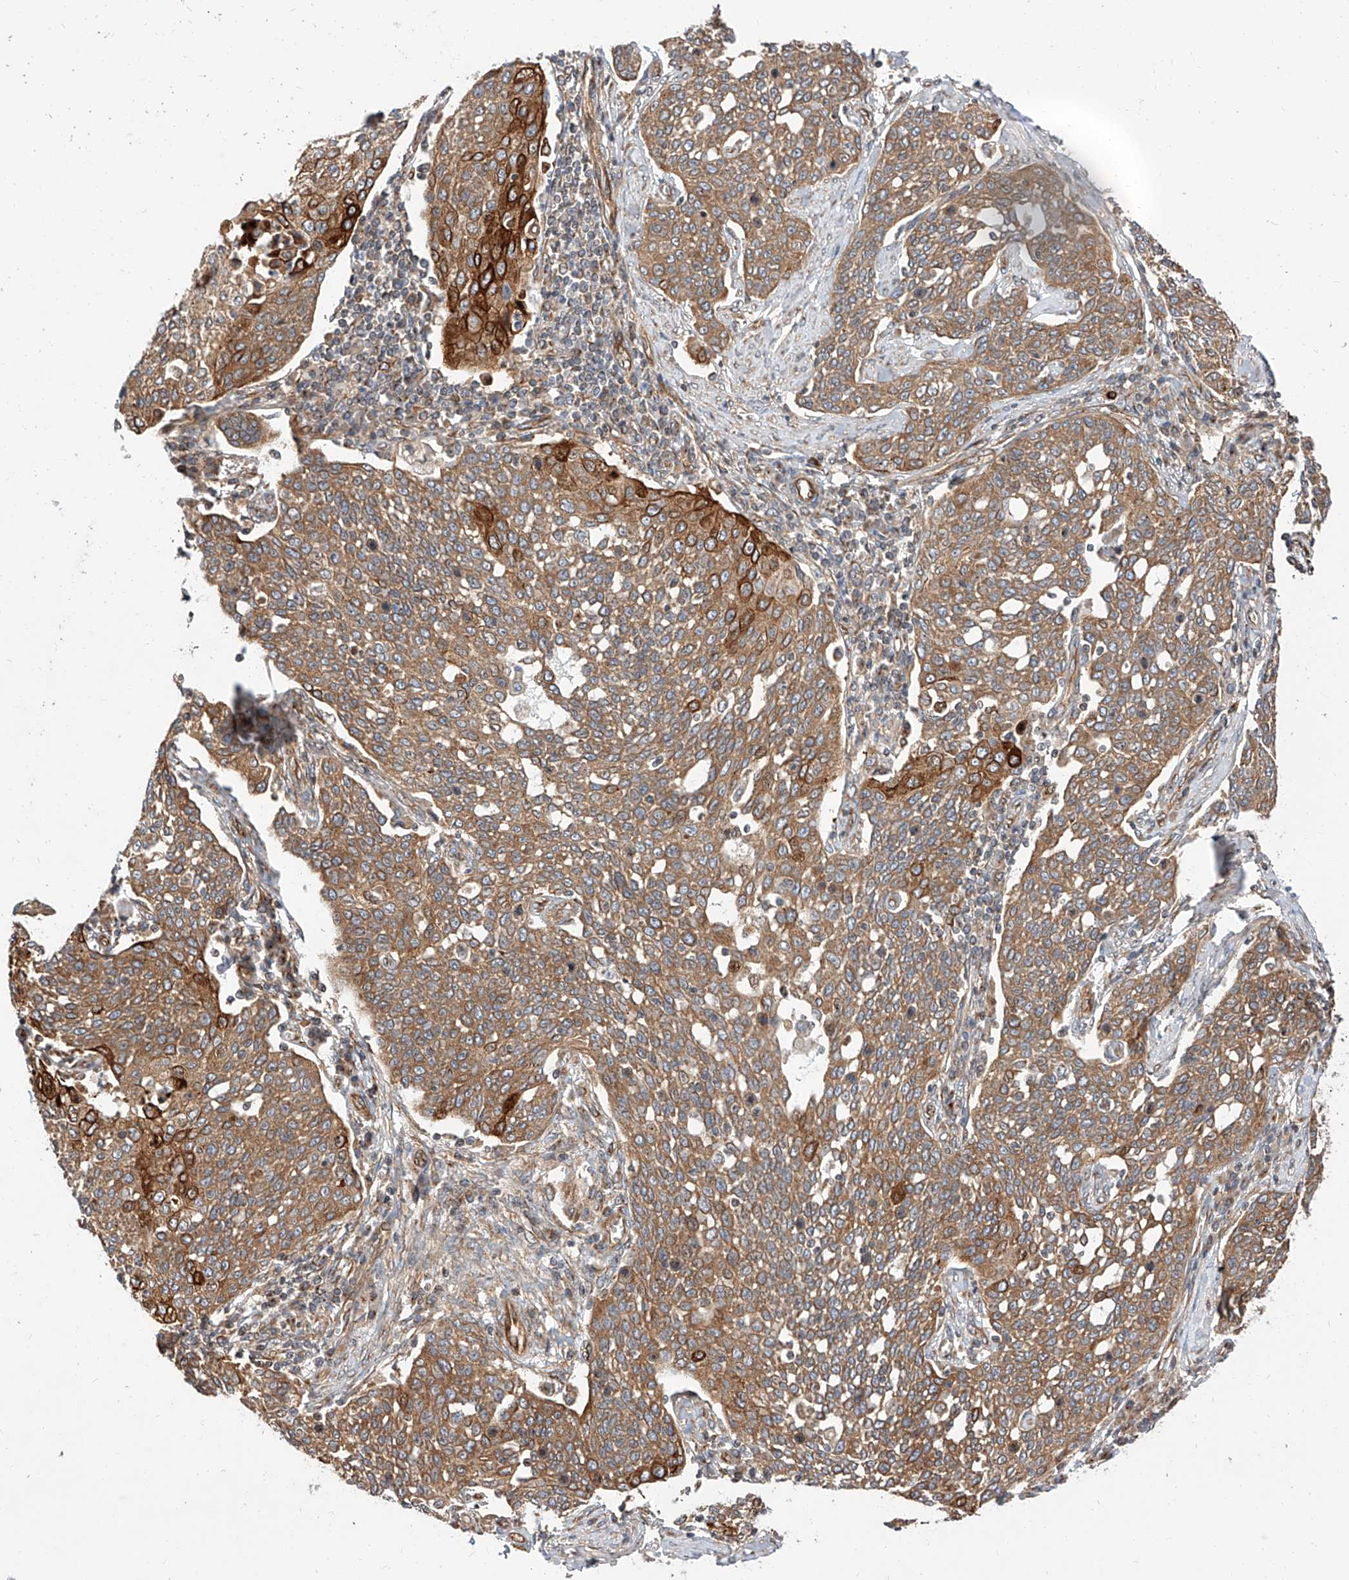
{"staining": {"intensity": "moderate", "quantity": ">75%", "location": "cytoplasmic/membranous"}, "tissue": "cervical cancer", "cell_type": "Tumor cells", "image_type": "cancer", "snomed": [{"axis": "morphology", "description": "Squamous cell carcinoma, NOS"}, {"axis": "topography", "description": "Cervix"}], "caption": "About >75% of tumor cells in human cervical cancer (squamous cell carcinoma) exhibit moderate cytoplasmic/membranous protein staining as visualized by brown immunohistochemical staining.", "gene": "ISCA2", "patient": {"sex": "female", "age": 34}}